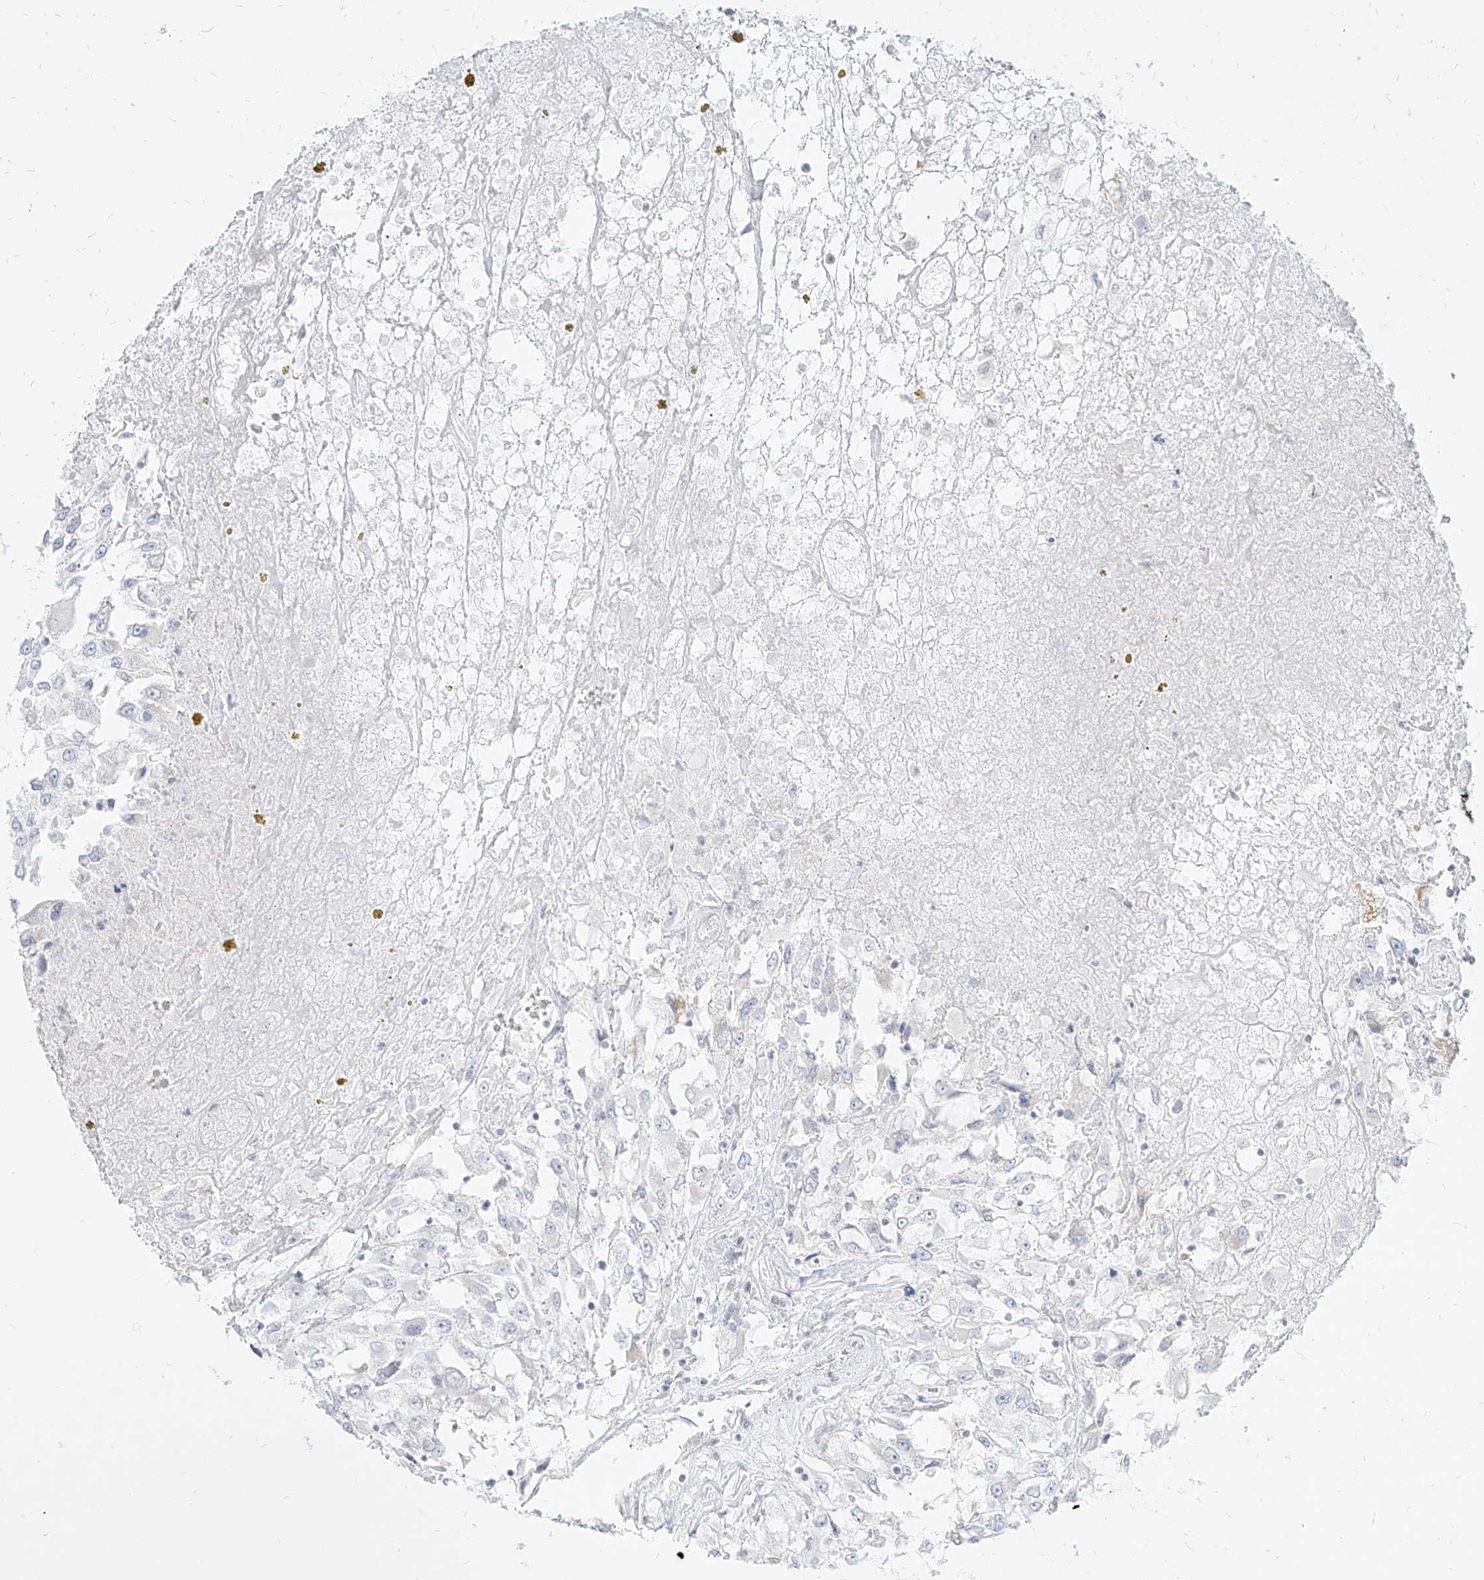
{"staining": {"intensity": "negative", "quantity": "none", "location": "none"}, "tissue": "renal cancer", "cell_type": "Tumor cells", "image_type": "cancer", "snomed": [{"axis": "morphology", "description": "Adenocarcinoma, NOS"}, {"axis": "topography", "description": "Kidney"}], "caption": "Human renal cancer stained for a protein using IHC displays no positivity in tumor cells.", "gene": "ITPKB", "patient": {"sex": "female", "age": 52}}